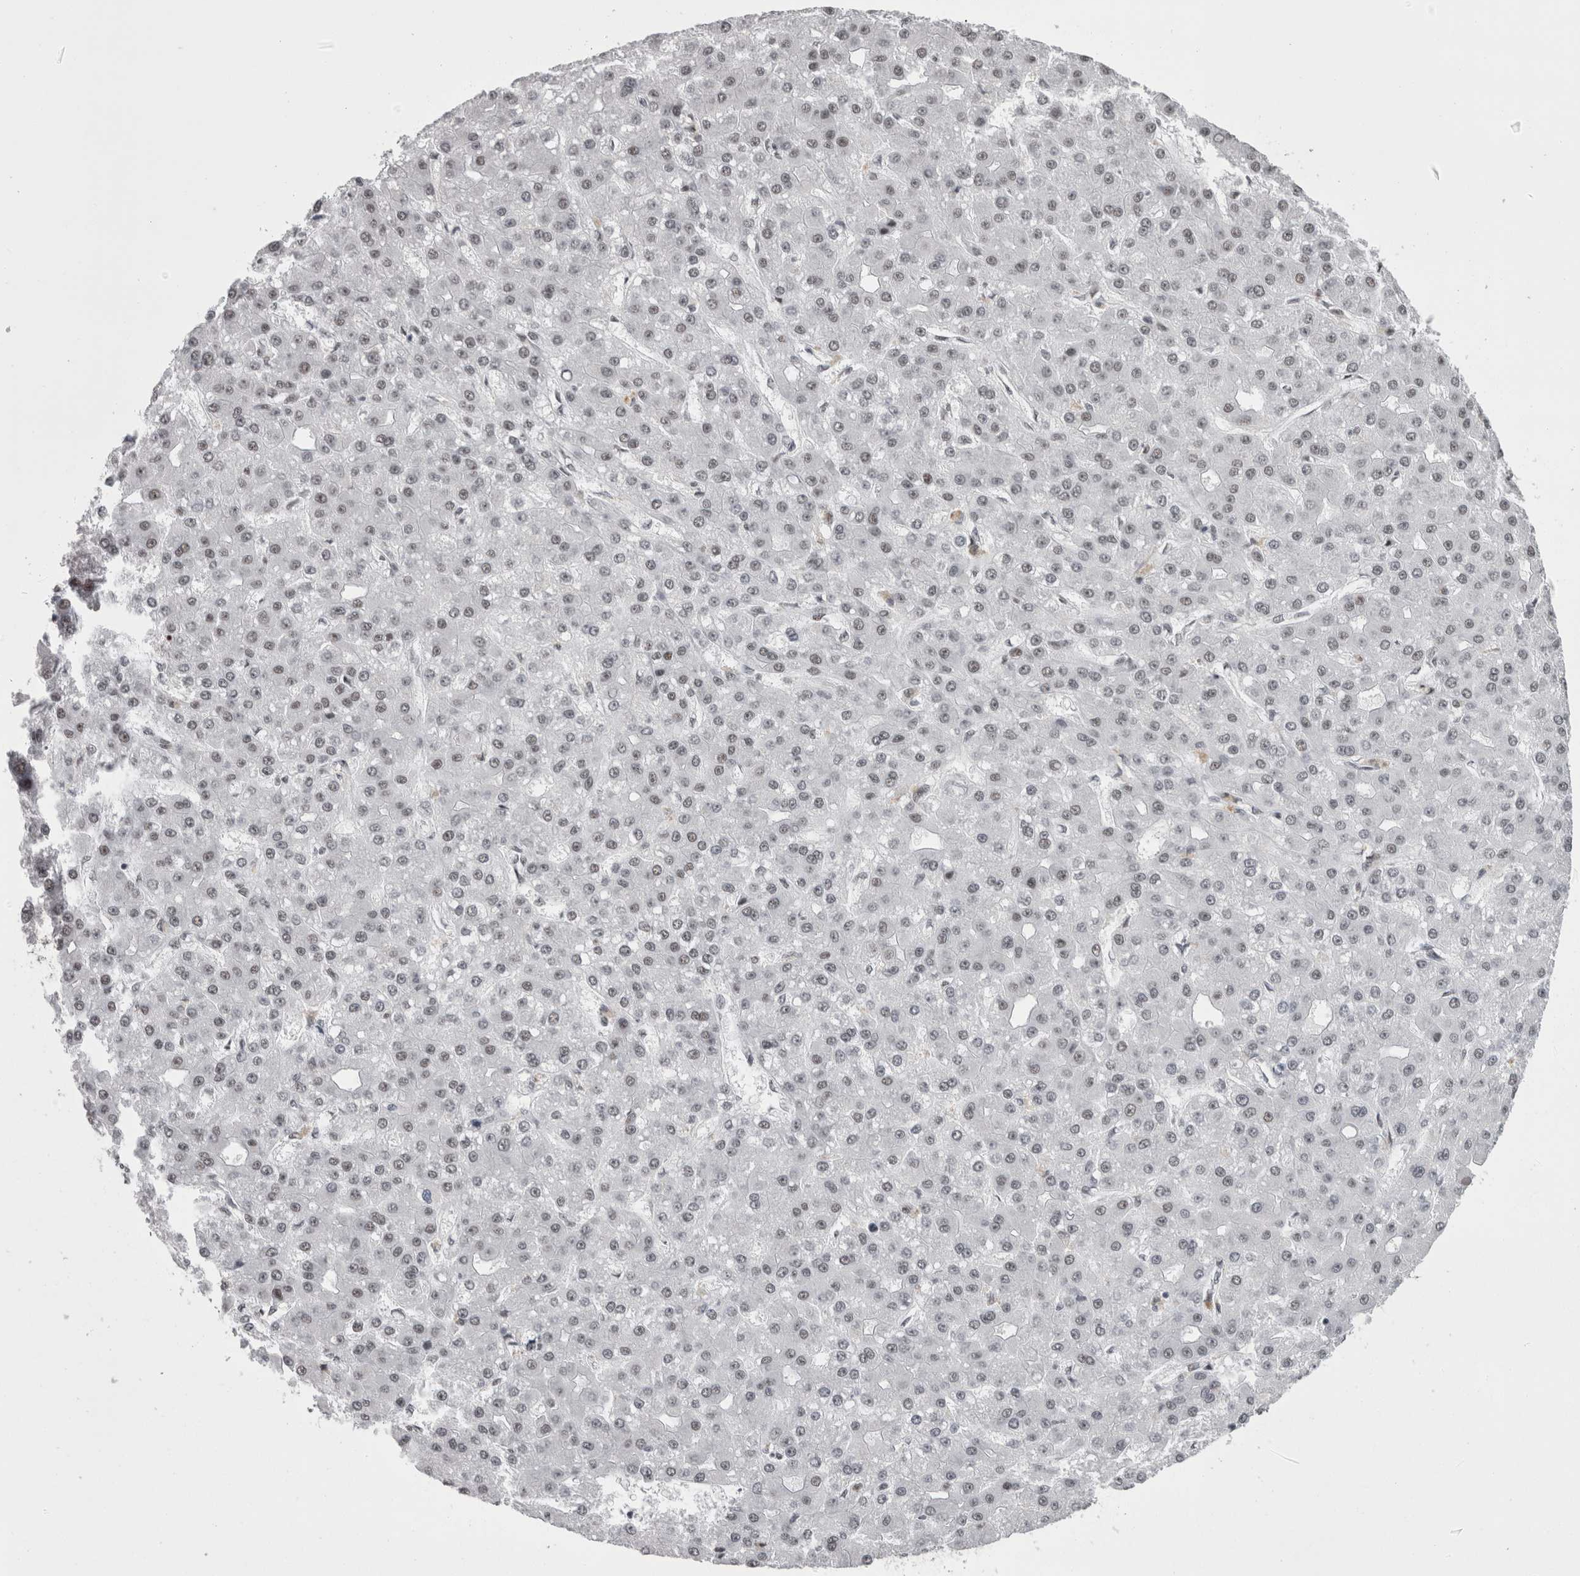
{"staining": {"intensity": "negative", "quantity": "none", "location": "none"}, "tissue": "liver cancer", "cell_type": "Tumor cells", "image_type": "cancer", "snomed": [{"axis": "morphology", "description": "Carcinoma, Hepatocellular, NOS"}, {"axis": "topography", "description": "Liver"}], "caption": "DAB immunohistochemical staining of human hepatocellular carcinoma (liver) shows no significant expression in tumor cells.", "gene": "SNRNP40", "patient": {"sex": "male", "age": 67}}